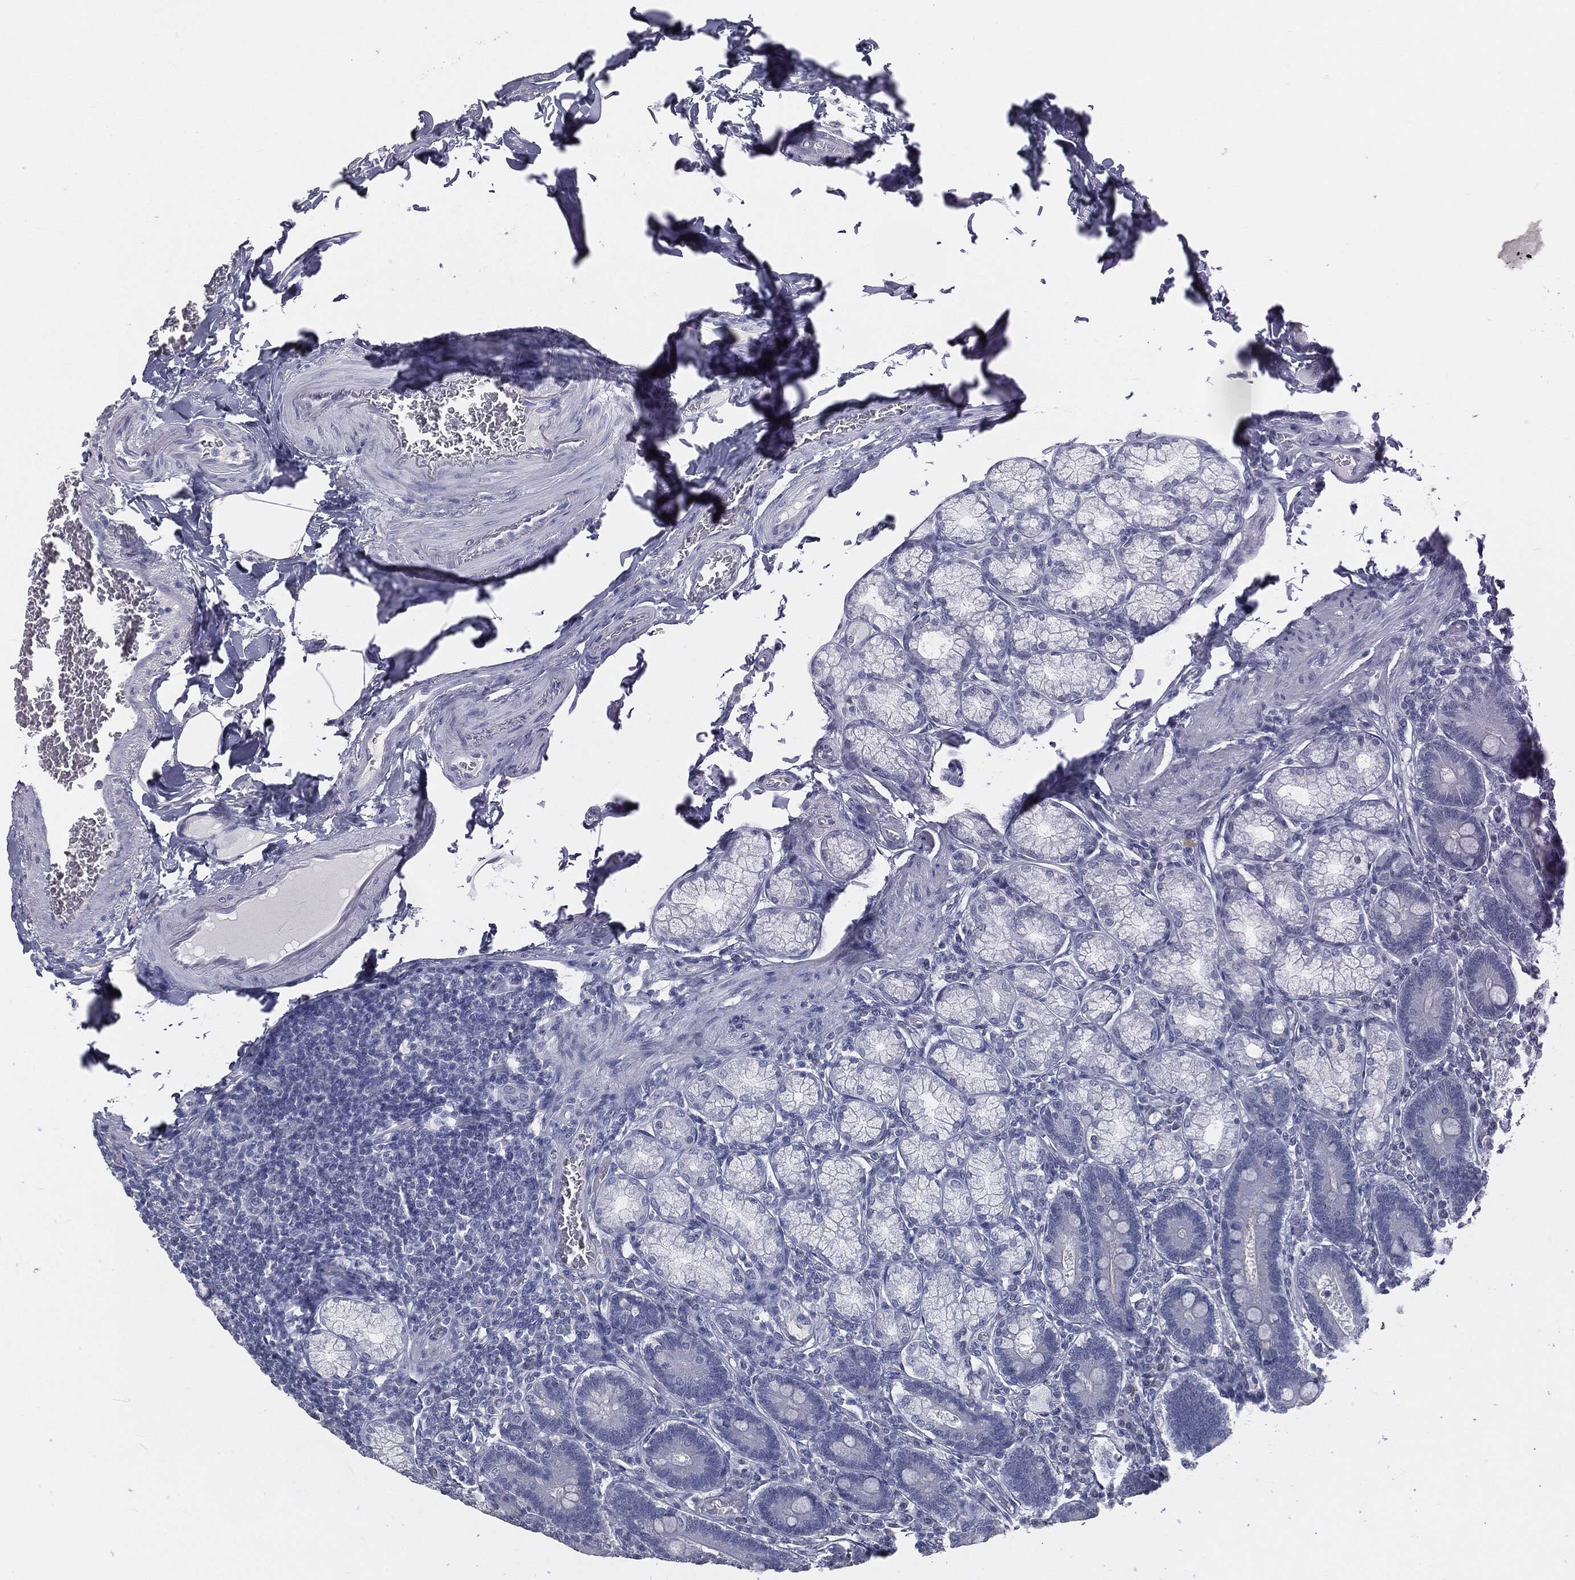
{"staining": {"intensity": "negative", "quantity": "none", "location": "none"}, "tissue": "duodenum", "cell_type": "Glandular cells", "image_type": "normal", "snomed": [{"axis": "morphology", "description": "Normal tissue, NOS"}, {"axis": "topography", "description": "Duodenum"}], "caption": "A high-resolution photomicrograph shows immunohistochemistry (IHC) staining of benign duodenum, which displays no significant expression in glandular cells.", "gene": "PRAME", "patient": {"sex": "female", "age": 62}}